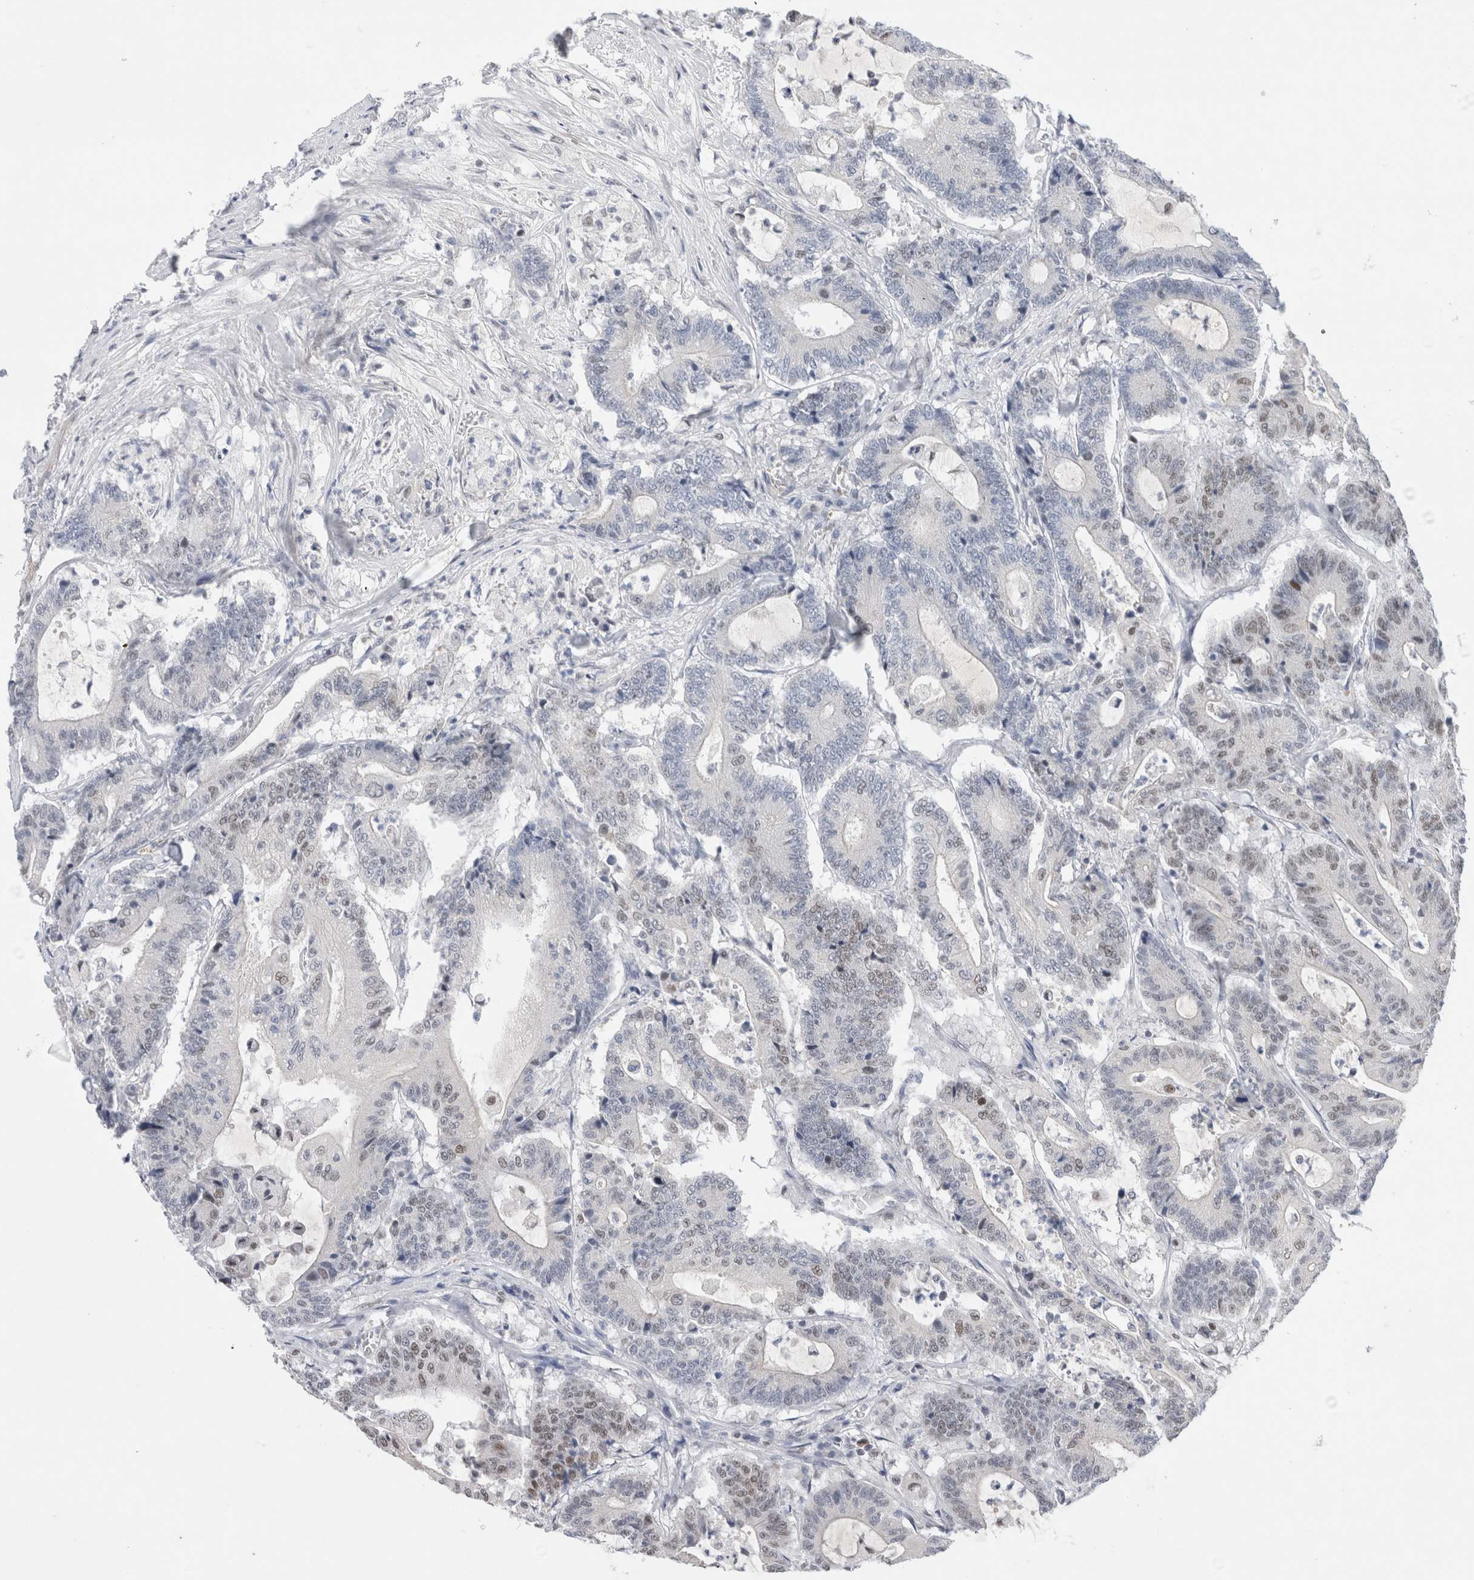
{"staining": {"intensity": "weak", "quantity": "<25%", "location": "nuclear"}, "tissue": "colorectal cancer", "cell_type": "Tumor cells", "image_type": "cancer", "snomed": [{"axis": "morphology", "description": "Adenocarcinoma, NOS"}, {"axis": "topography", "description": "Colon"}], "caption": "The micrograph shows no staining of tumor cells in colorectal cancer.", "gene": "KNL1", "patient": {"sex": "female", "age": 84}}